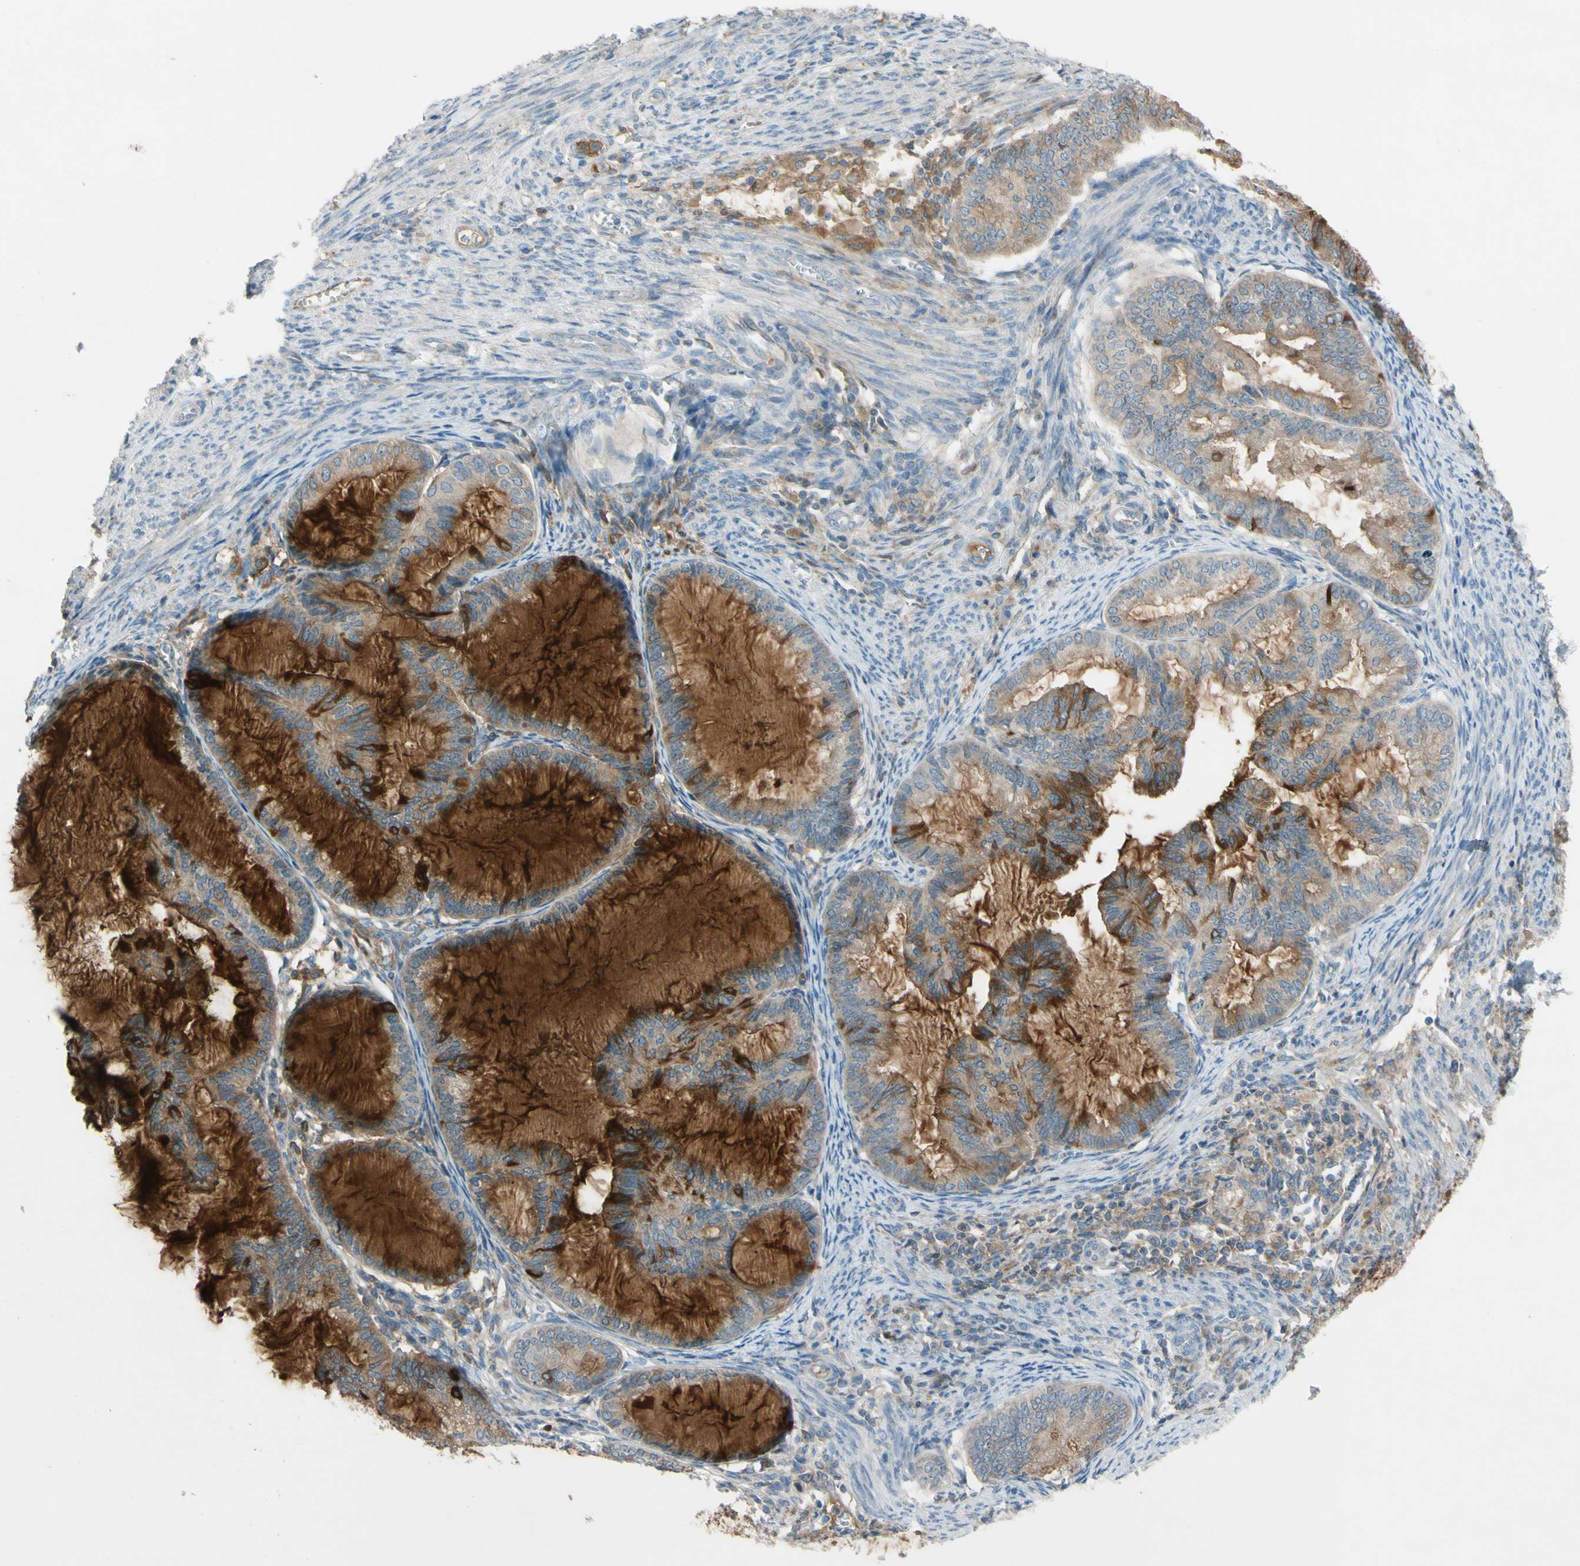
{"staining": {"intensity": "strong", "quantity": ">75%", "location": "cytoplasmic/membranous"}, "tissue": "cervical cancer", "cell_type": "Tumor cells", "image_type": "cancer", "snomed": [{"axis": "morphology", "description": "Normal tissue, NOS"}, {"axis": "morphology", "description": "Adenocarcinoma, NOS"}, {"axis": "topography", "description": "Cervix"}, {"axis": "topography", "description": "Endometrium"}], "caption": "This histopathology image displays immunohistochemistry staining of human cervical cancer (adenocarcinoma), with high strong cytoplasmic/membranous staining in approximately >75% of tumor cells.", "gene": "ATRN", "patient": {"sex": "female", "age": 86}}